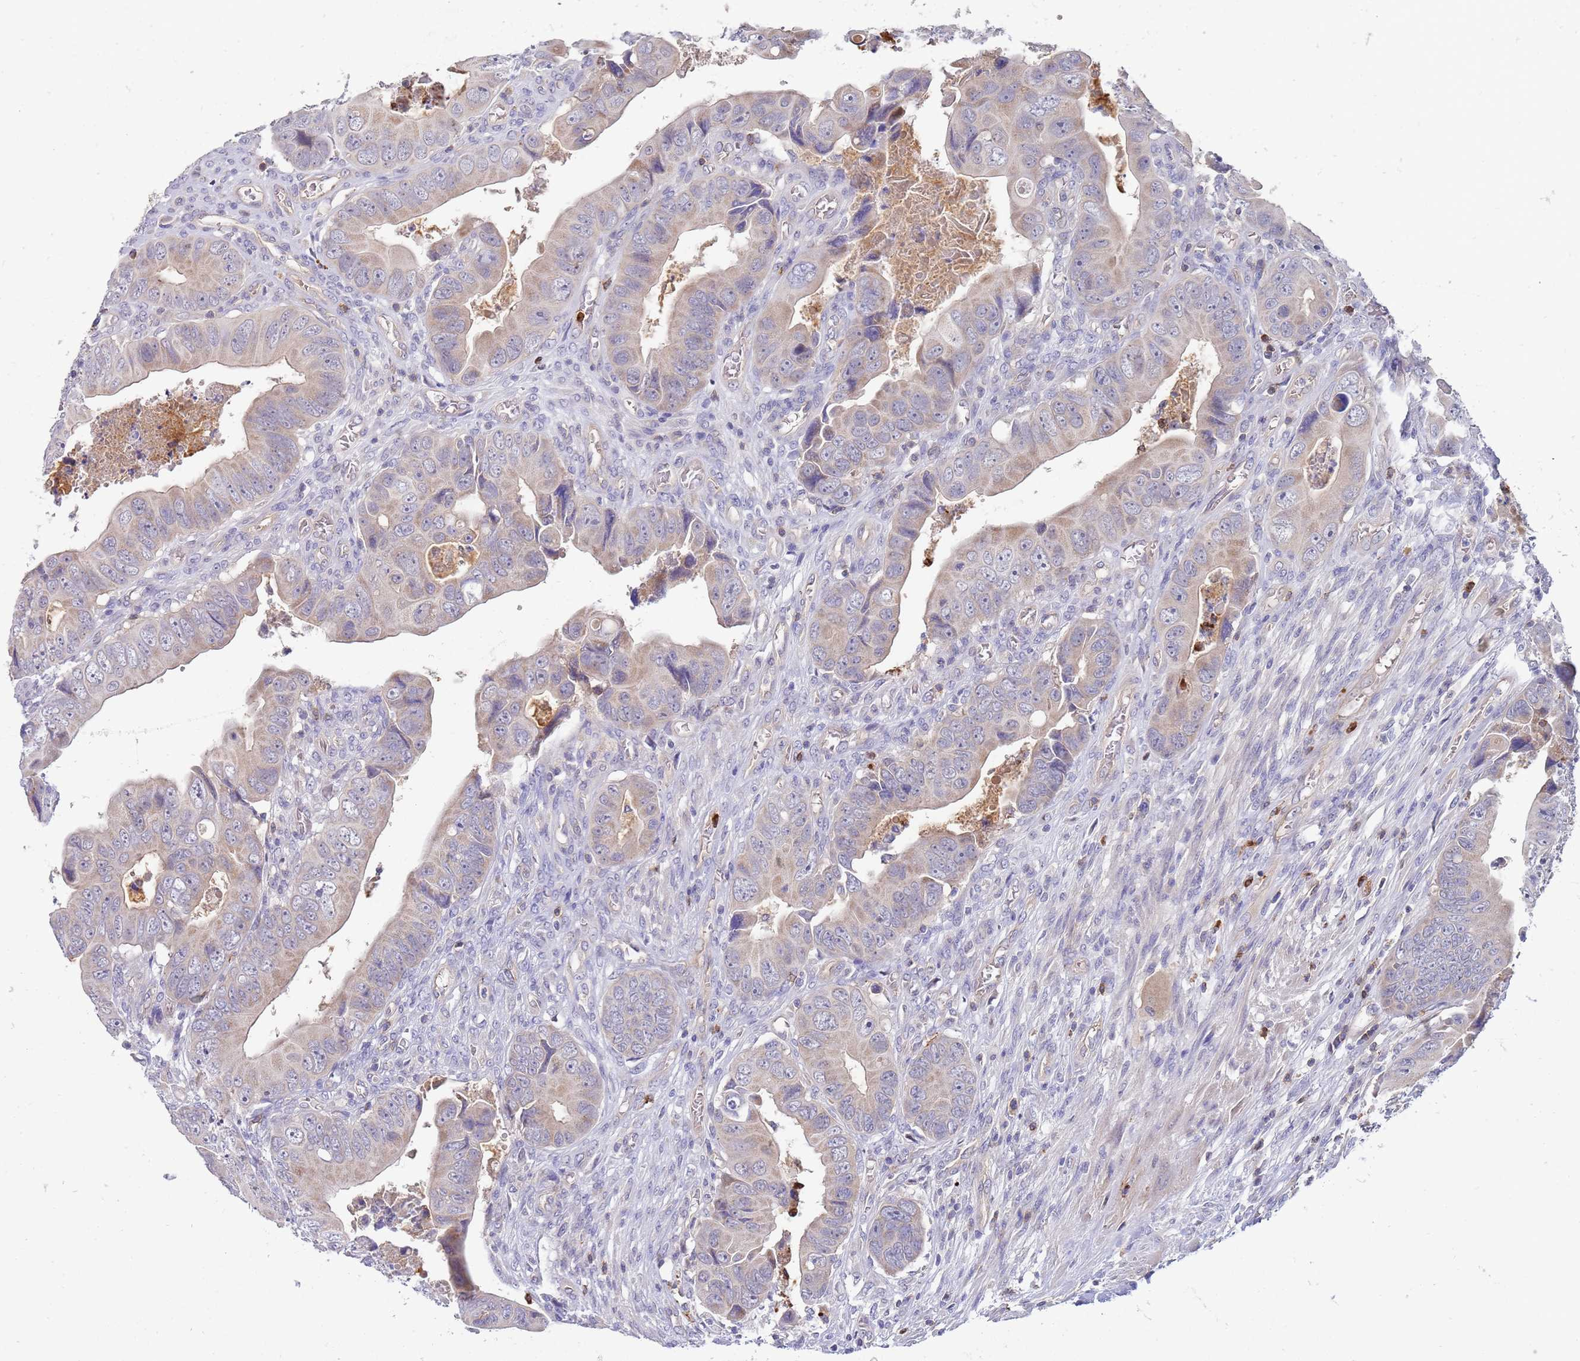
{"staining": {"intensity": "weak", "quantity": ">75%", "location": "cytoplasmic/membranous"}, "tissue": "colorectal cancer", "cell_type": "Tumor cells", "image_type": "cancer", "snomed": [{"axis": "morphology", "description": "Adenocarcinoma, NOS"}, {"axis": "topography", "description": "Rectum"}], "caption": "This micrograph shows IHC staining of colorectal adenocarcinoma, with low weak cytoplasmic/membranous staining in about >75% of tumor cells.", "gene": "STK25", "patient": {"sex": "female", "age": 78}}